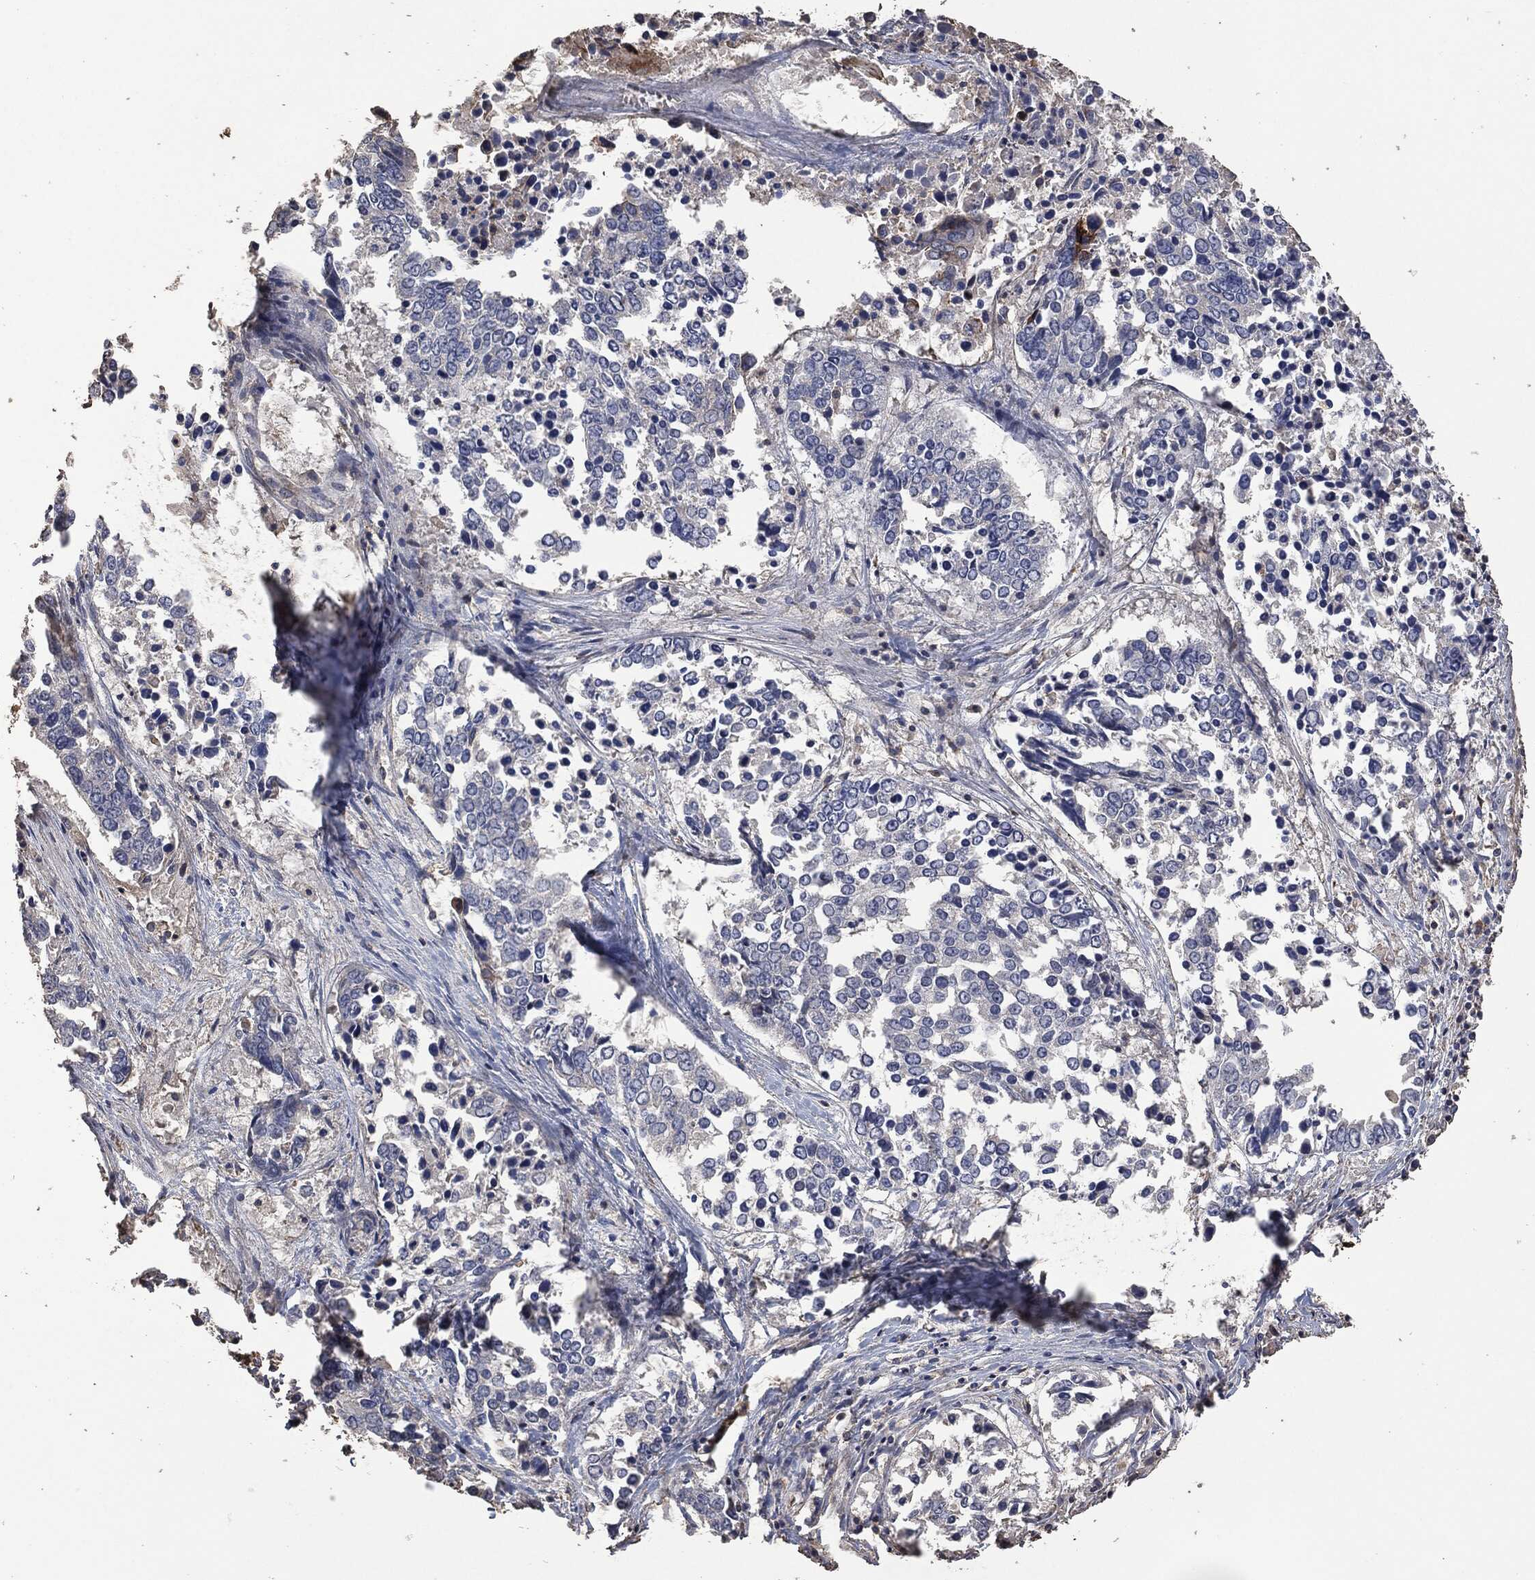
{"staining": {"intensity": "strong", "quantity": "<25%", "location": "cytoplasmic/membranous"}, "tissue": "lung cancer", "cell_type": "Tumor cells", "image_type": "cancer", "snomed": [{"axis": "morphology", "description": "Squamous cell carcinoma, NOS"}, {"axis": "topography", "description": "Lung"}], "caption": "Tumor cells reveal strong cytoplasmic/membranous staining in approximately <25% of cells in lung squamous cell carcinoma.", "gene": "MSLN", "patient": {"sex": "male", "age": 82}}